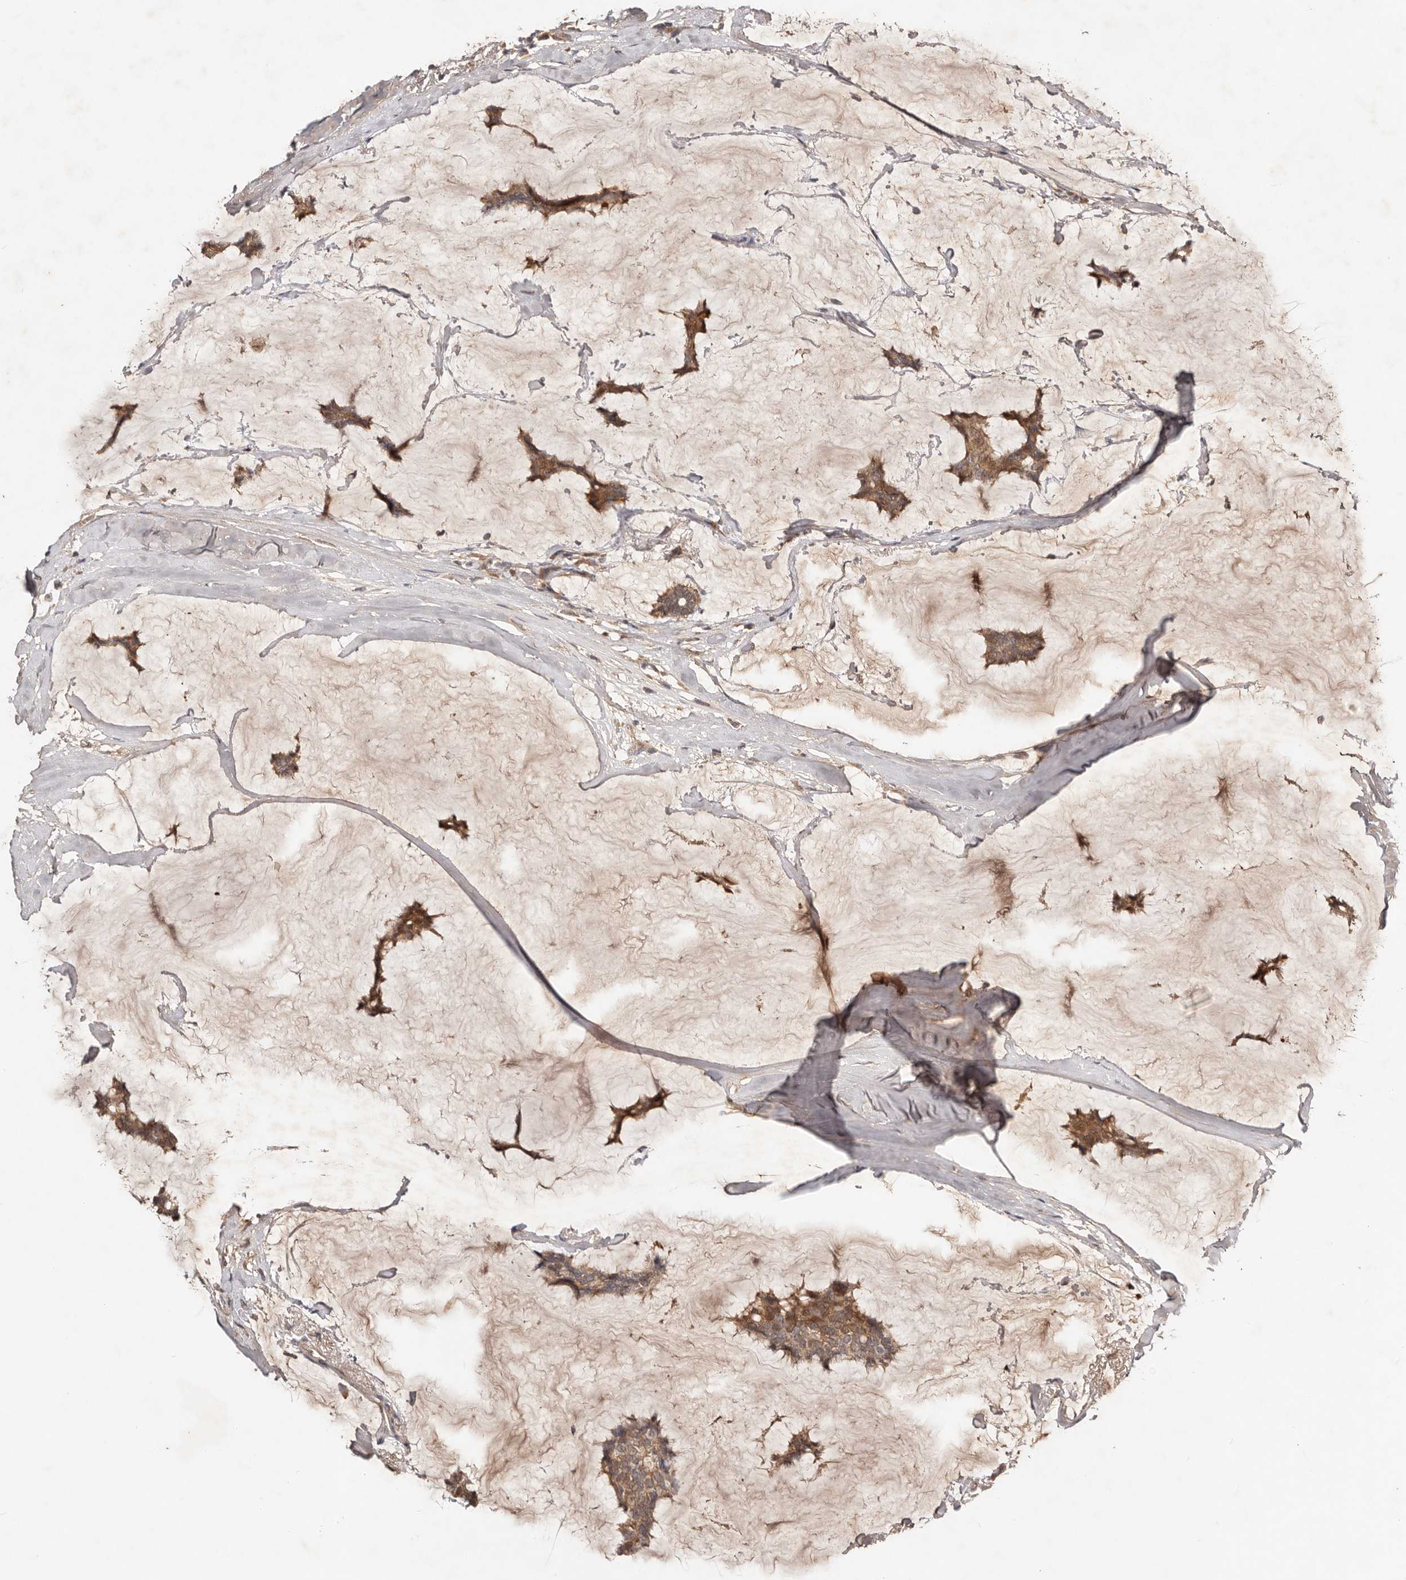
{"staining": {"intensity": "moderate", "quantity": ">75%", "location": "cytoplasmic/membranous"}, "tissue": "breast cancer", "cell_type": "Tumor cells", "image_type": "cancer", "snomed": [{"axis": "morphology", "description": "Duct carcinoma"}, {"axis": "topography", "description": "Breast"}], "caption": "Breast cancer (infiltrating ductal carcinoma) stained for a protein (brown) displays moderate cytoplasmic/membranous positive positivity in approximately >75% of tumor cells.", "gene": "PKIB", "patient": {"sex": "female", "age": 93}}